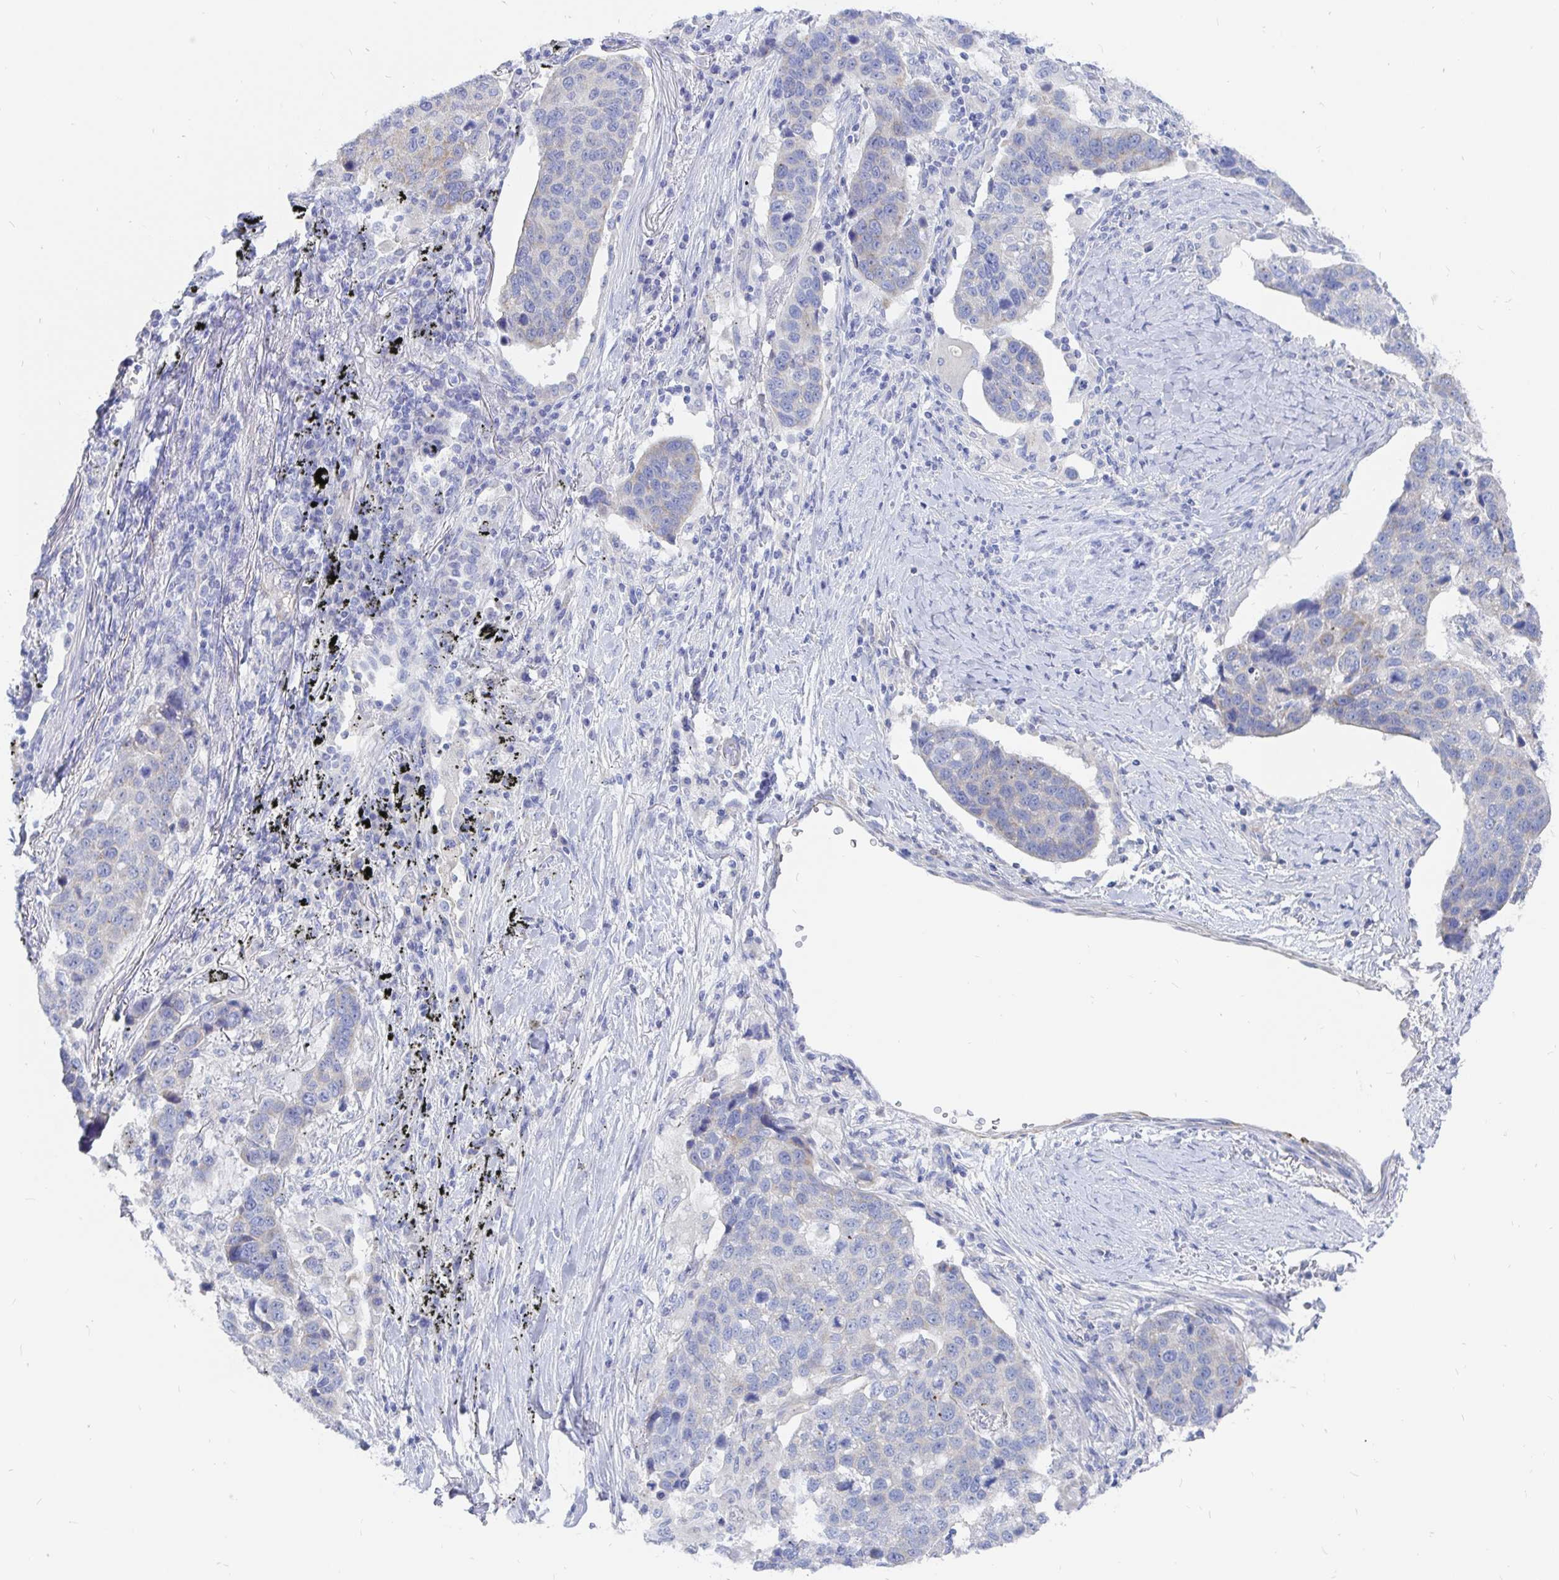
{"staining": {"intensity": "negative", "quantity": "none", "location": "none"}, "tissue": "lung cancer", "cell_type": "Tumor cells", "image_type": "cancer", "snomed": [{"axis": "morphology", "description": "Squamous cell carcinoma, NOS"}, {"axis": "topography", "description": "Lymph node"}, {"axis": "topography", "description": "Lung"}], "caption": "Tumor cells show no significant expression in squamous cell carcinoma (lung).", "gene": "COX16", "patient": {"sex": "male", "age": 61}}